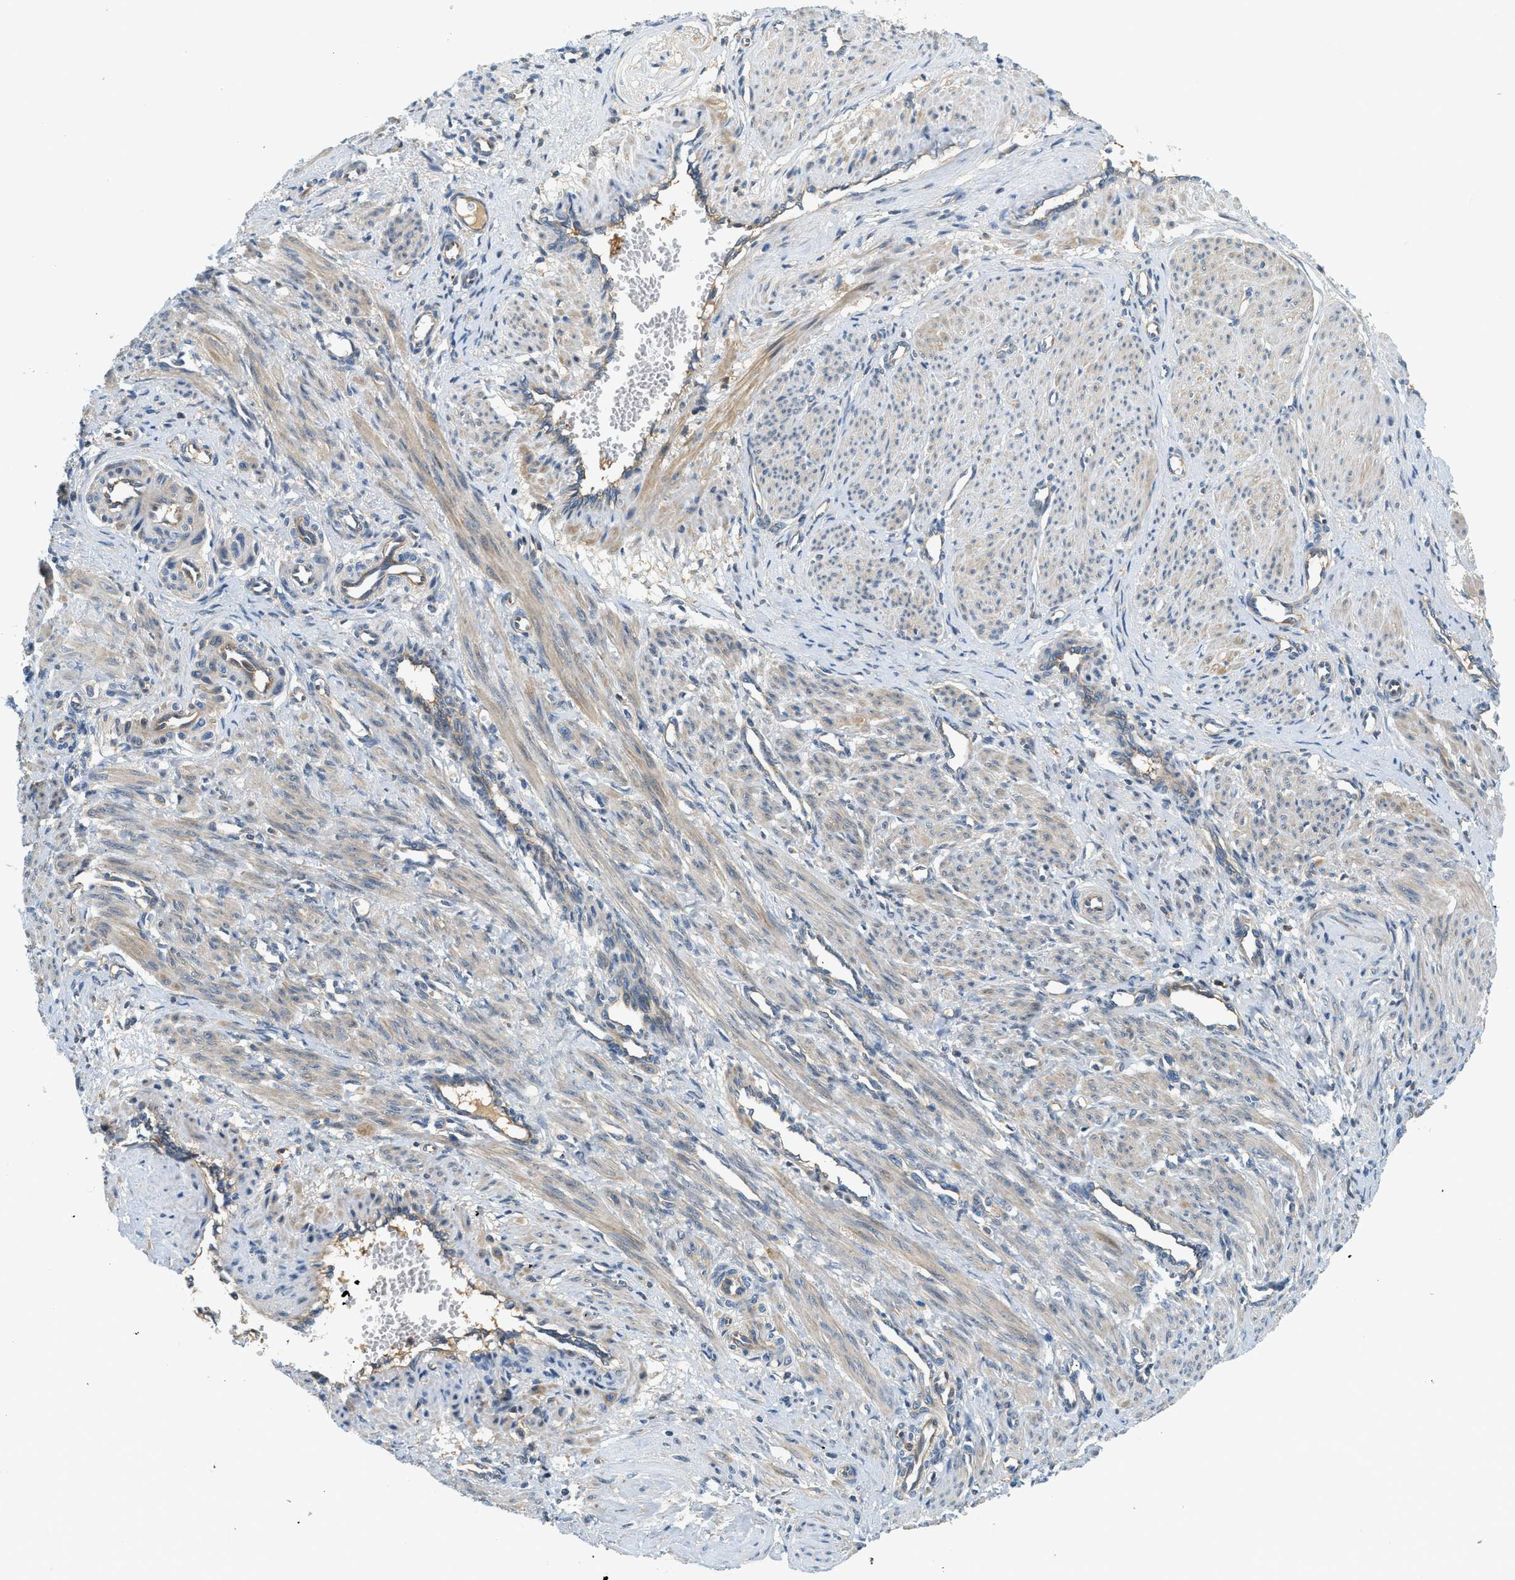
{"staining": {"intensity": "moderate", "quantity": "25%-75%", "location": "cytoplasmic/membranous"}, "tissue": "smooth muscle", "cell_type": "Smooth muscle cells", "image_type": "normal", "snomed": [{"axis": "morphology", "description": "Normal tissue, NOS"}, {"axis": "topography", "description": "Endometrium"}], "caption": "Immunohistochemistry (IHC) photomicrograph of benign smooth muscle: human smooth muscle stained using IHC reveals medium levels of moderate protein expression localized specifically in the cytoplasmic/membranous of smooth muscle cells, appearing as a cytoplasmic/membranous brown color.", "gene": "KCNK1", "patient": {"sex": "female", "age": 33}}